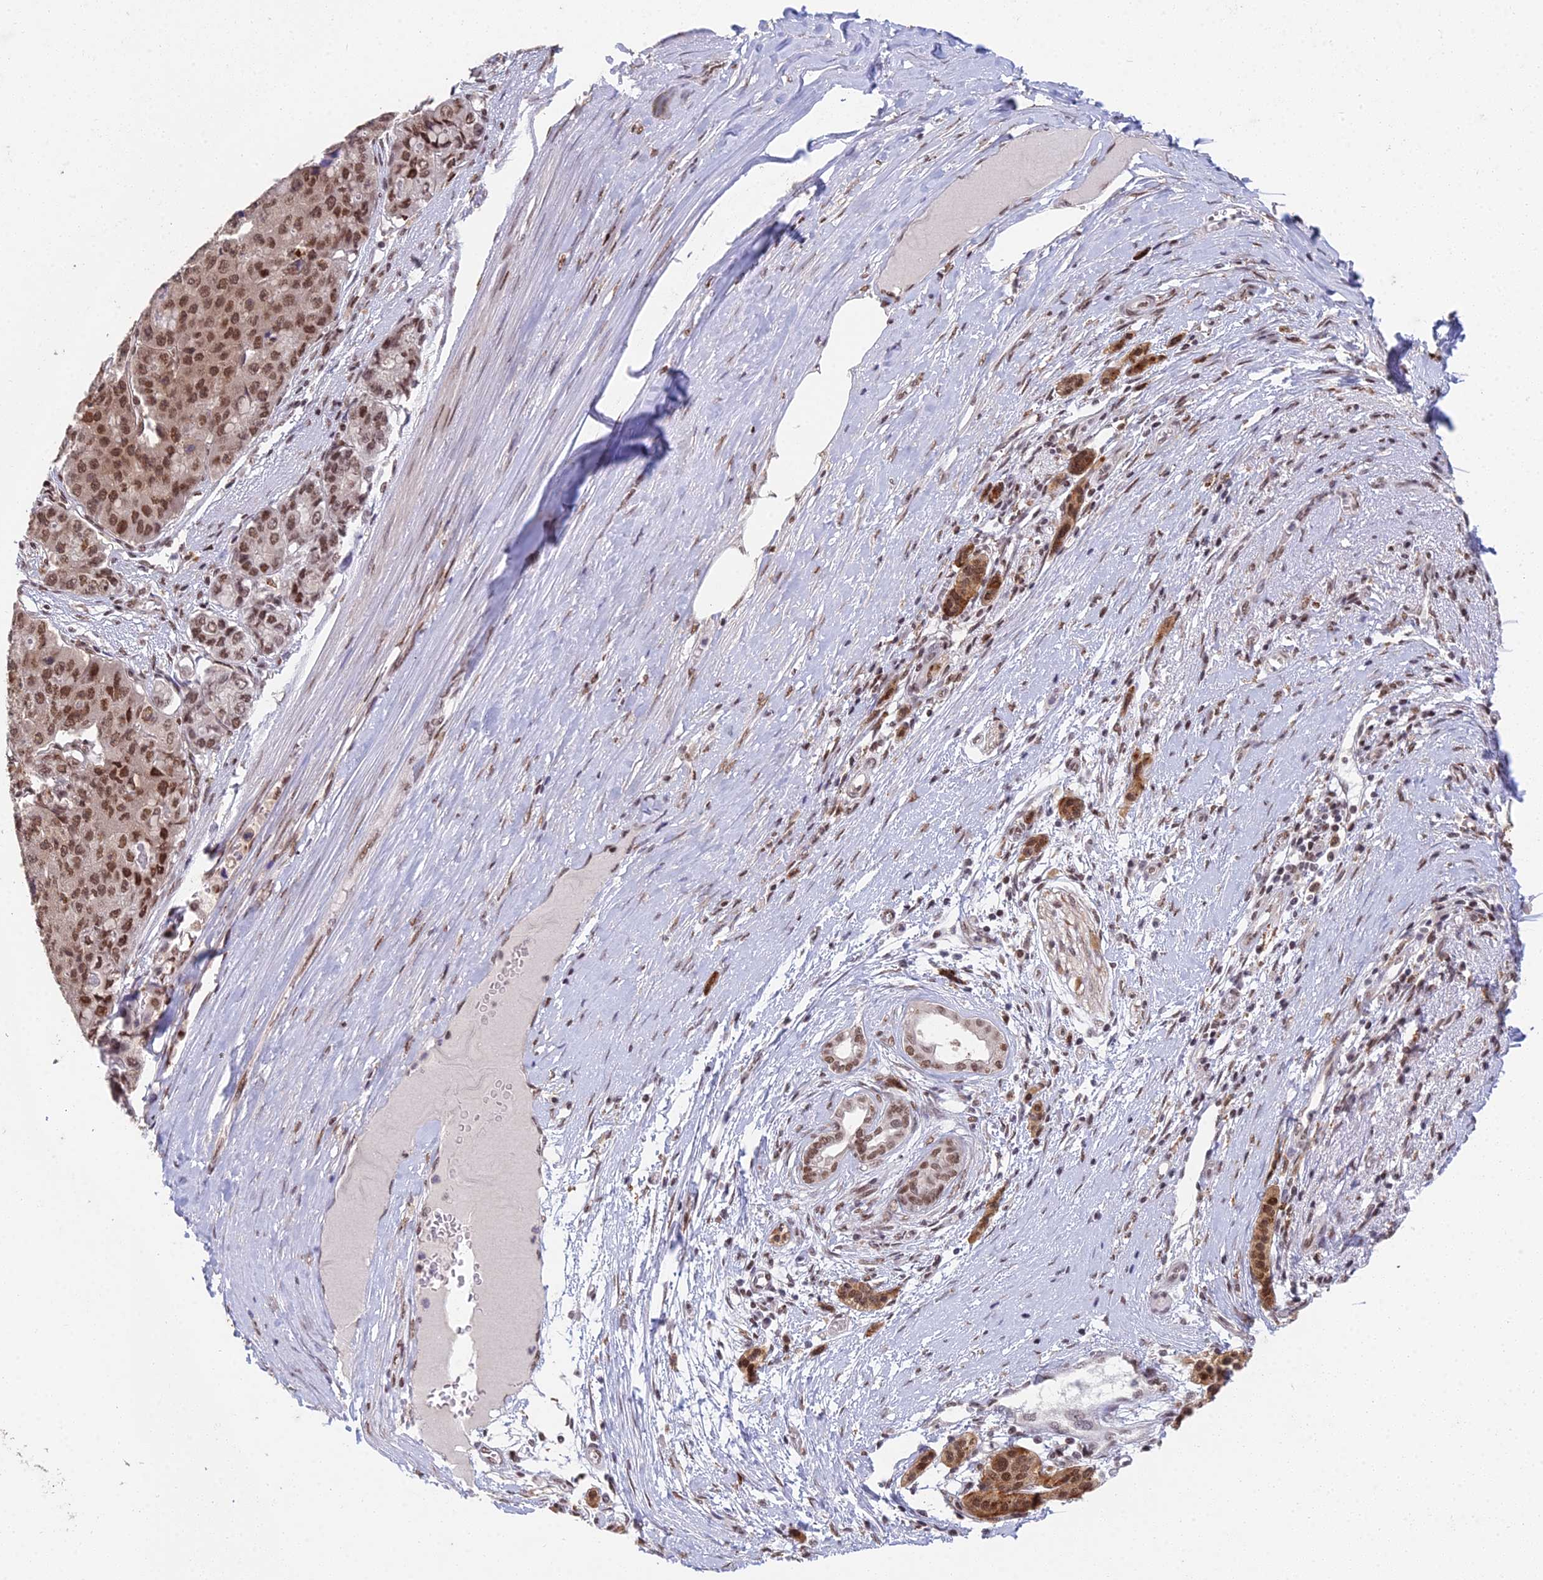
{"staining": {"intensity": "moderate", "quantity": ">75%", "location": "nuclear"}, "tissue": "pancreatic cancer", "cell_type": "Tumor cells", "image_type": "cancer", "snomed": [{"axis": "morphology", "description": "Adenocarcinoma, NOS"}, {"axis": "topography", "description": "Pancreas"}], "caption": "Moderate nuclear protein positivity is seen in about >75% of tumor cells in pancreatic adenocarcinoma. (brown staining indicates protein expression, while blue staining denotes nuclei).", "gene": "ABHD17A", "patient": {"sex": "male", "age": 50}}